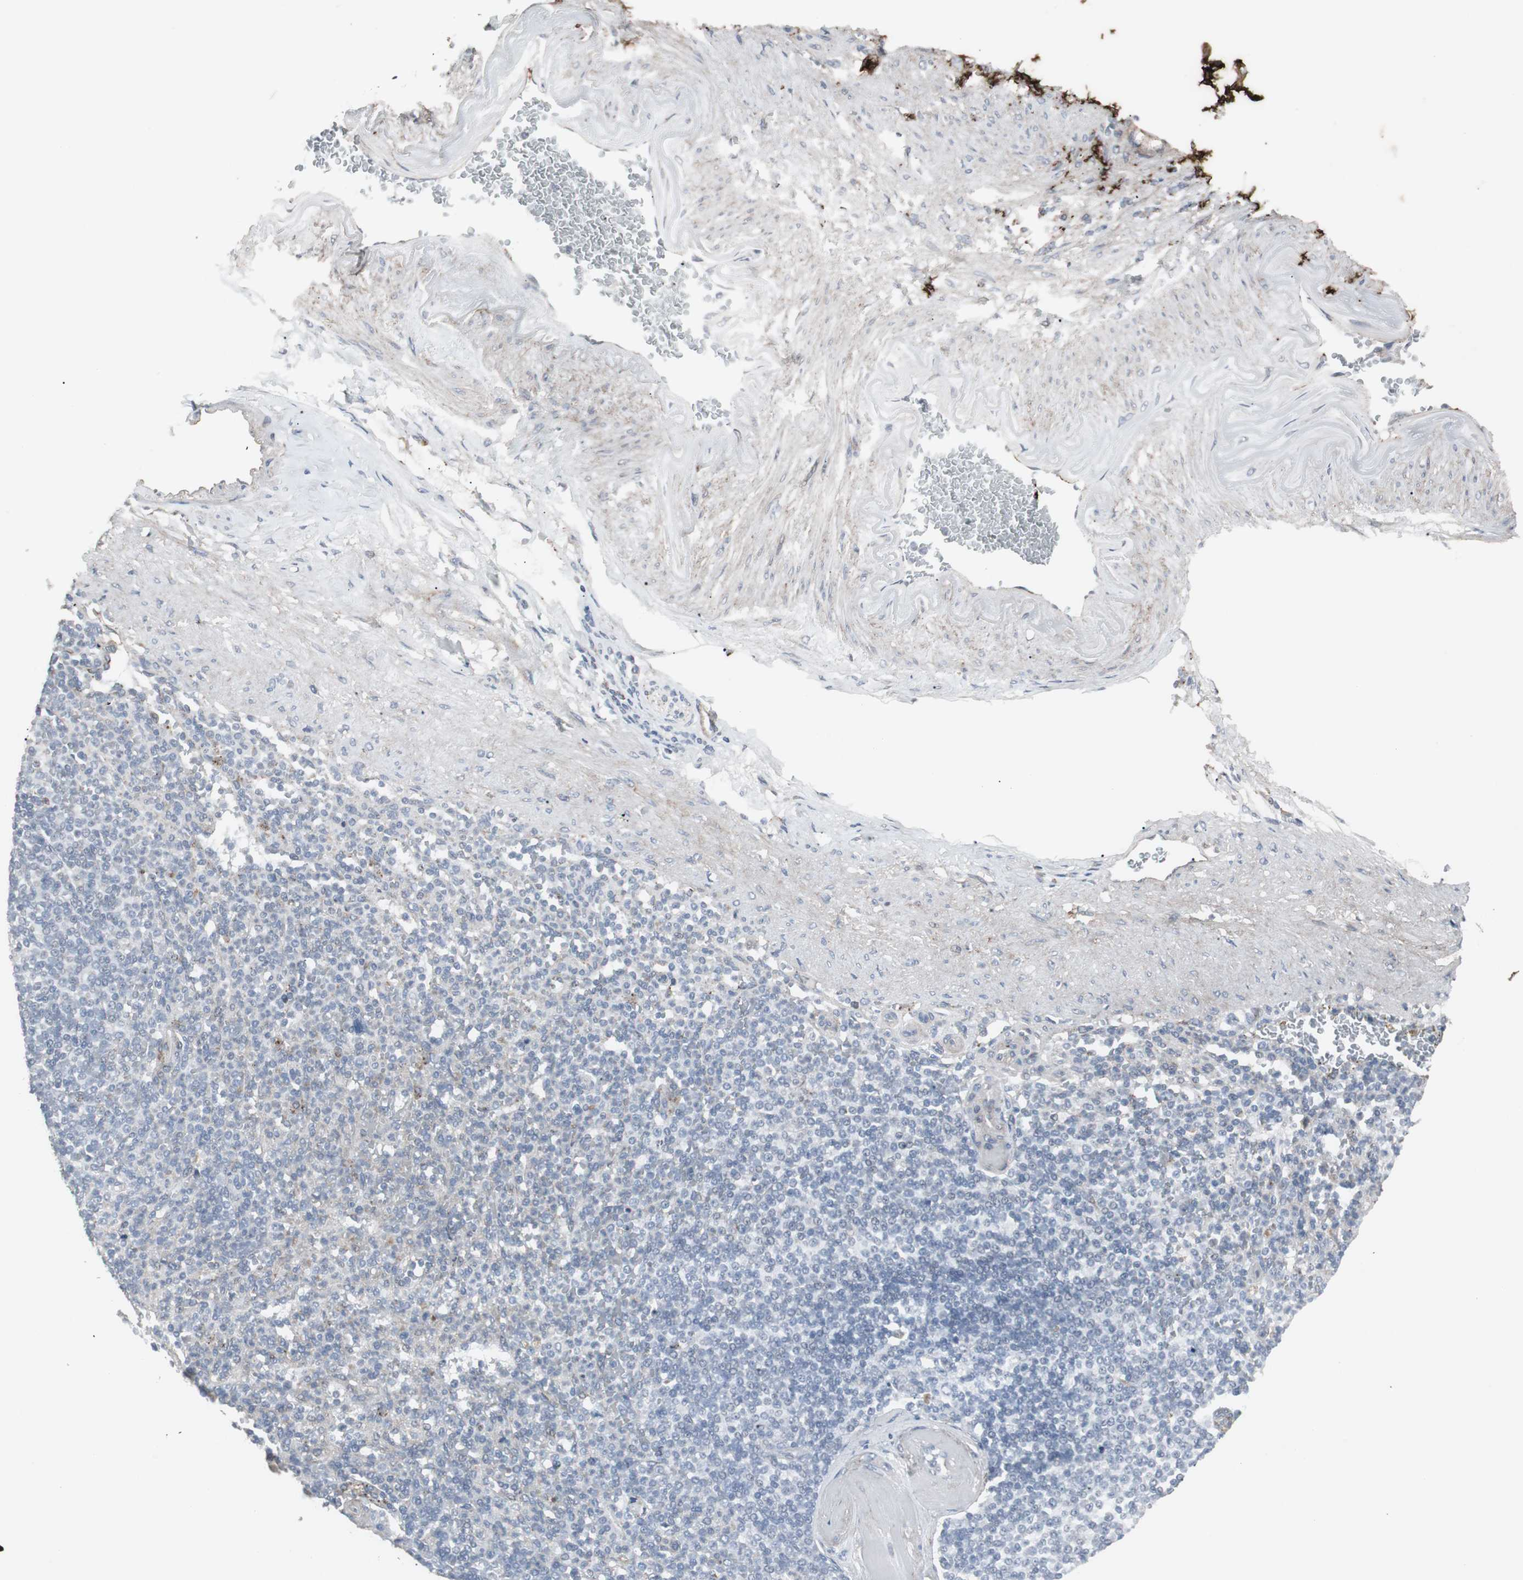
{"staining": {"intensity": "strong", "quantity": "<25%", "location": "cytoplasmic/membranous"}, "tissue": "spleen", "cell_type": "Cells in red pulp", "image_type": "normal", "snomed": [{"axis": "morphology", "description": "Normal tissue, NOS"}, {"axis": "topography", "description": "Spleen"}], "caption": "The immunohistochemical stain labels strong cytoplasmic/membranous expression in cells in red pulp of unremarkable spleen. (DAB (3,3'-diaminobenzidine) = brown stain, brightfield microscopy at high magnification).", "gene": "GBA1", "patient": {"sex": "female", "age": 74}}